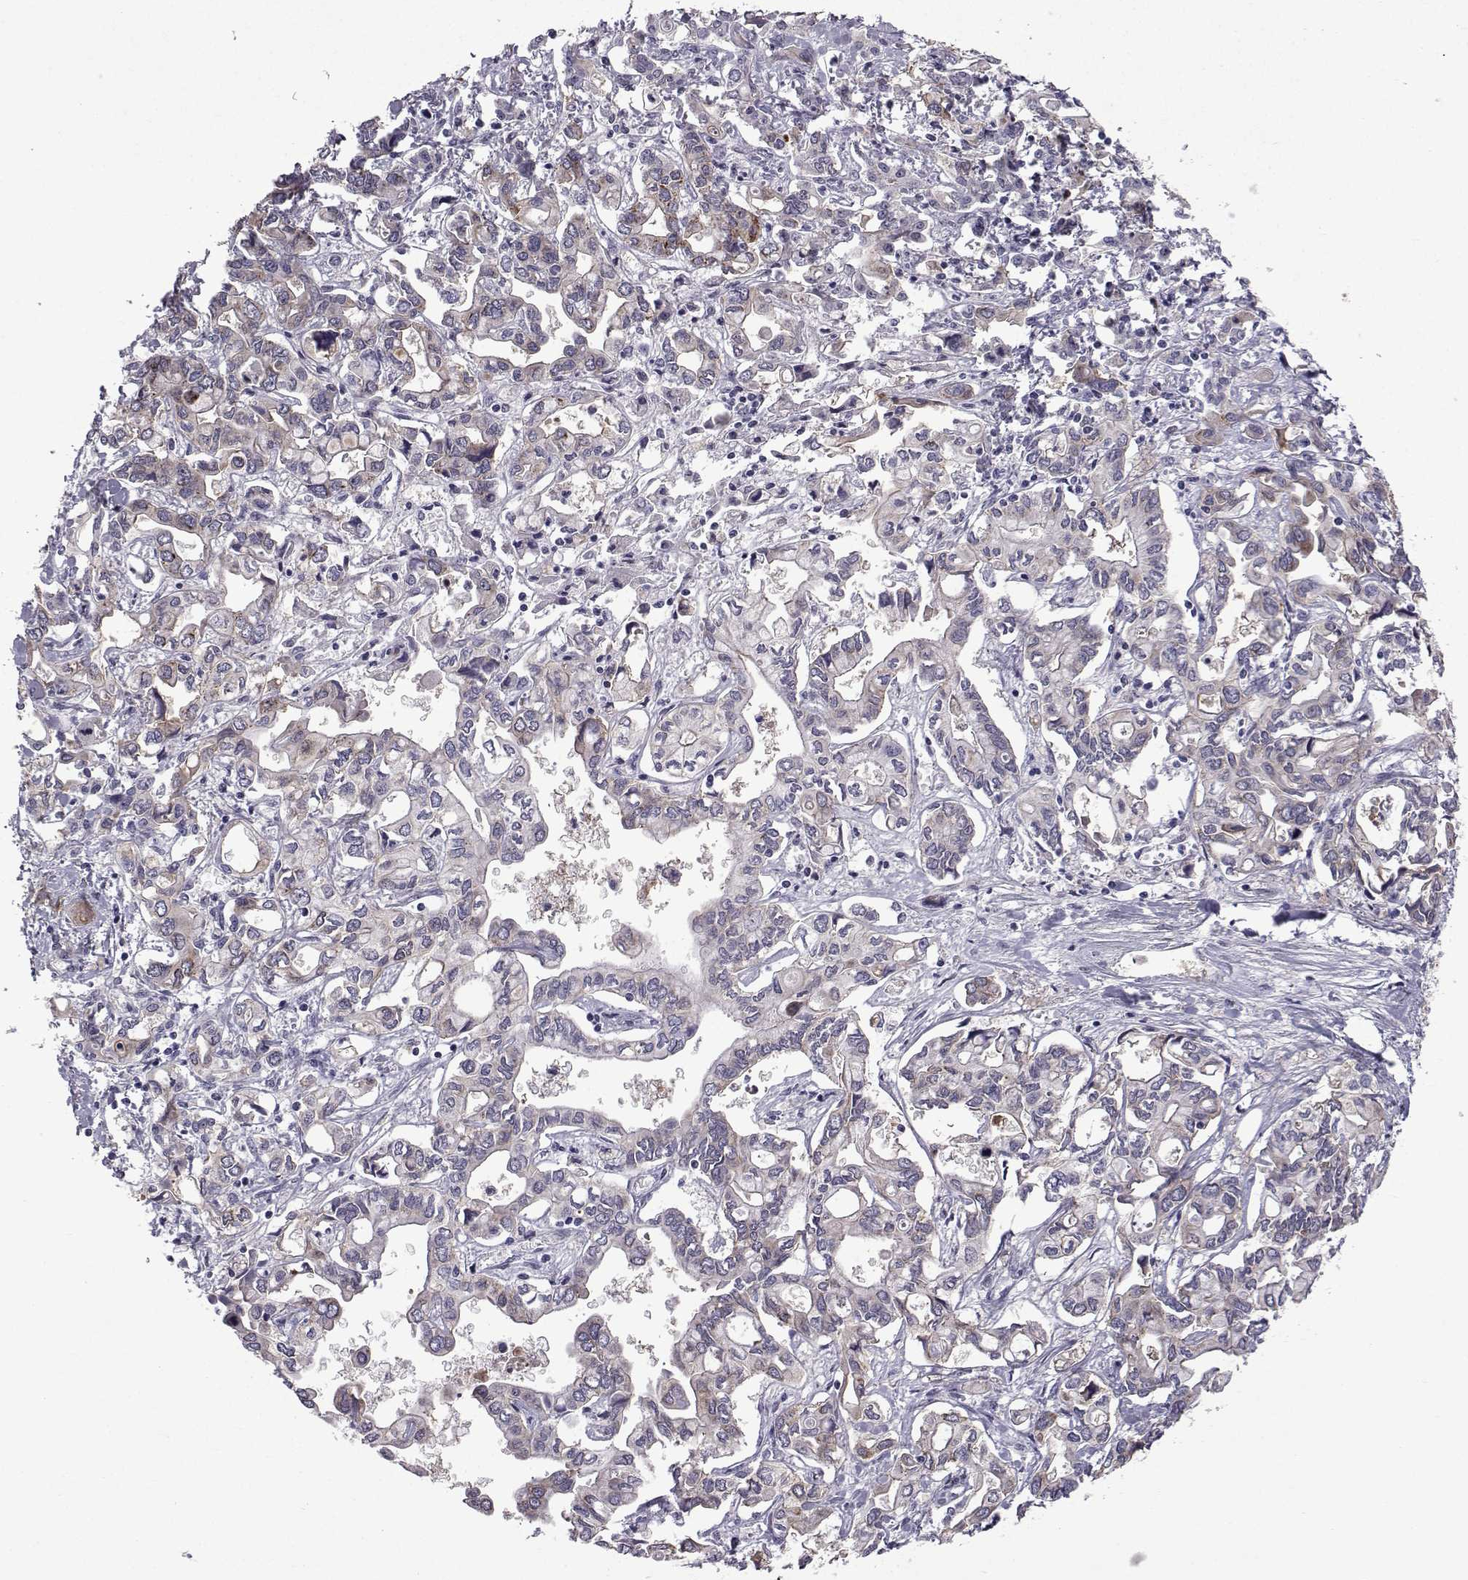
{"staining": {"intensity": "negative", "quantity": "none", "location": "none"}, "tissue": "liver cancer", "cell_type": "Tumor cells", "image_type": "cancer", "snomed": [{"axis": "morphology", "description": "Cholangiocarcinoma"}, {"axis": "topography", "description": "Liver"}], "caption": "Liver cancer (cholangiocarcinoma) was stained to show a protein in brown. There is no significant expression in tumor cells.", "gene": "RBM24", "patient": {"sex": "female", "age": 64}}